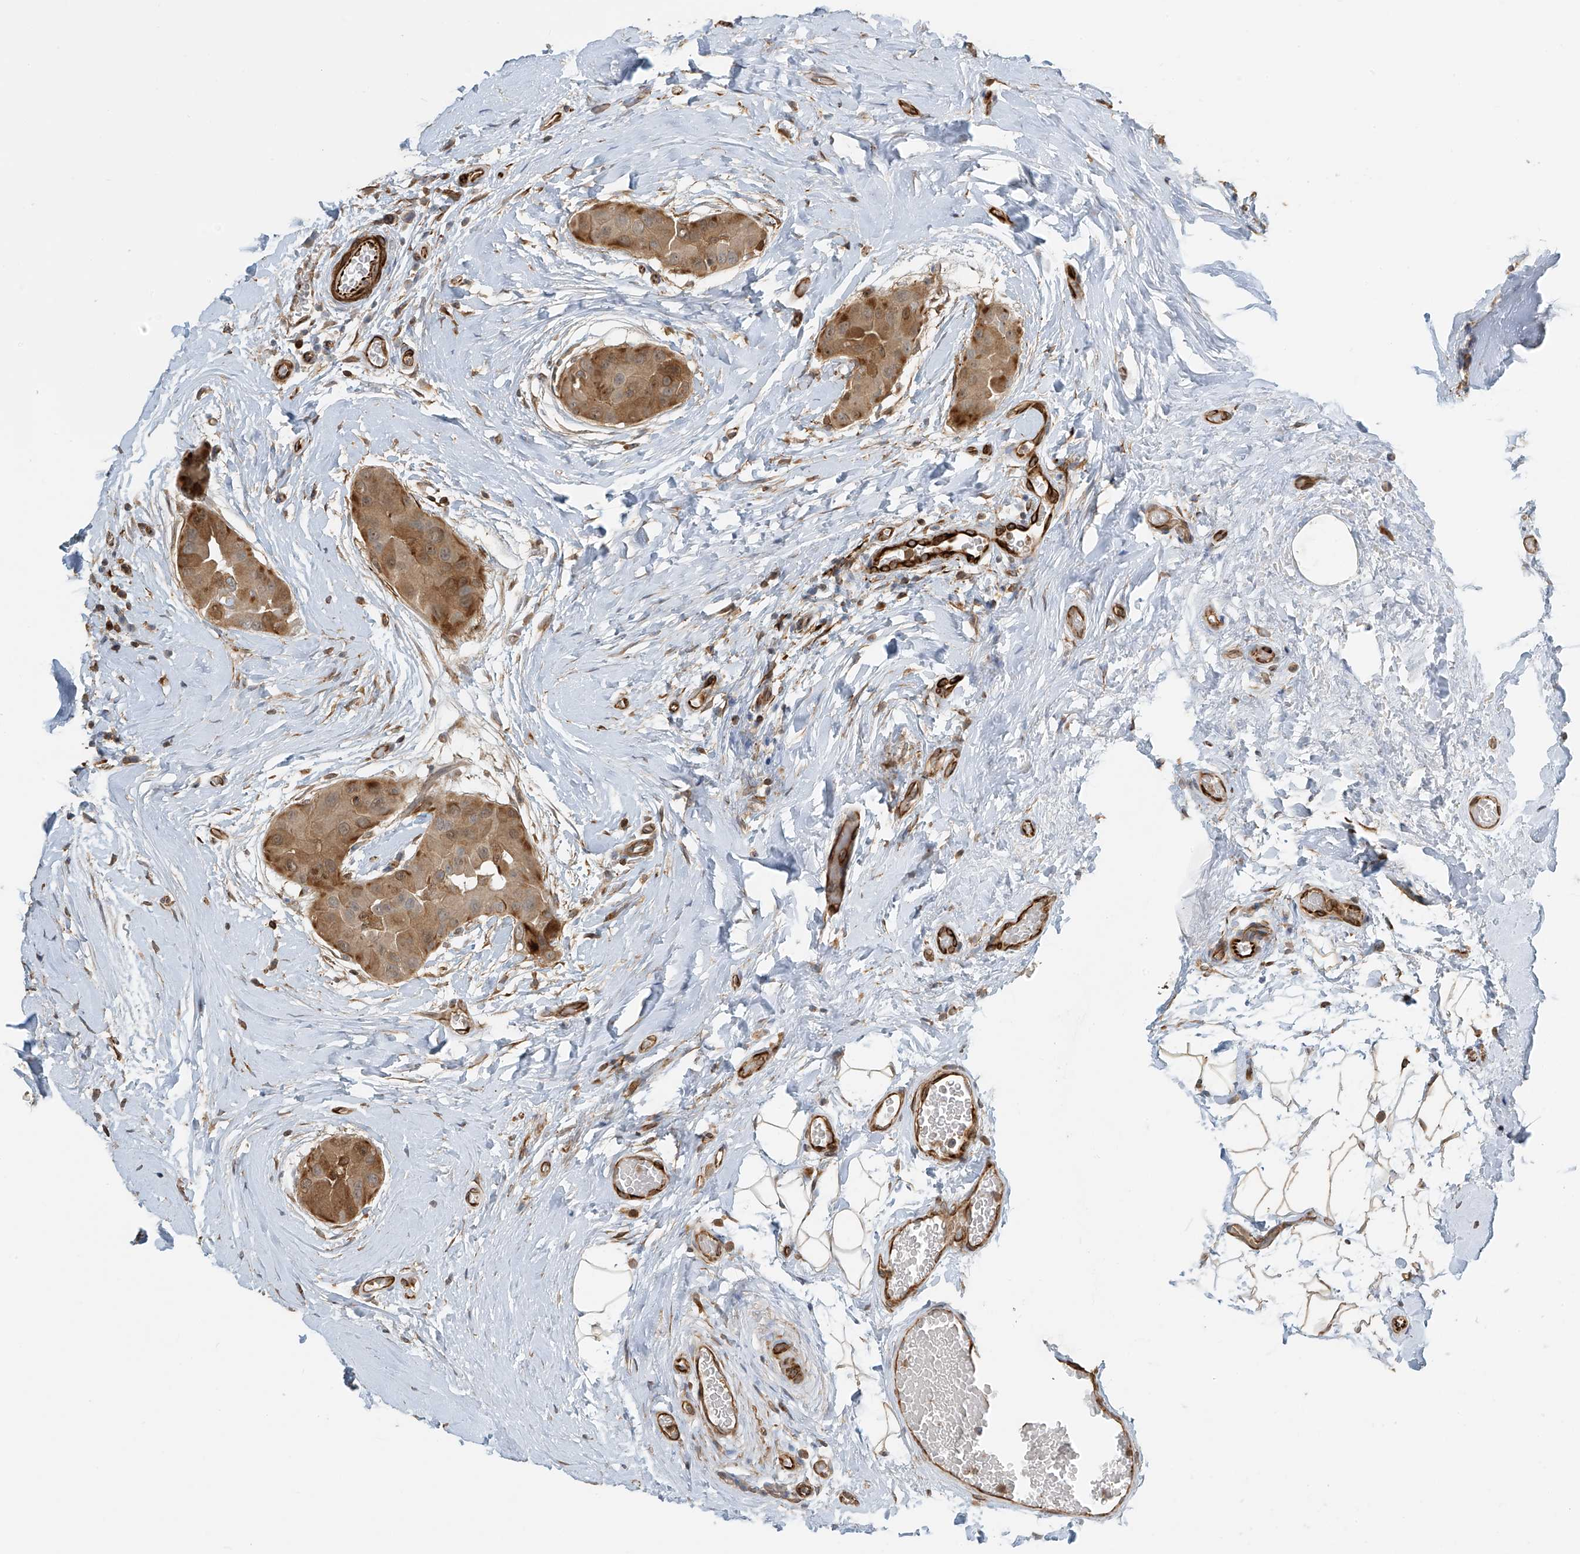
{"staining": {"intensity": "moderate", "quantity": ">75%", "location": "cytoplasmic/membranous"}, "tissue": "thyroid cancer", "cell_type": "Tumor cells", "image_type": "cancer", "snomed": [{"axis": "morphology", "description": "Papillary adenocarcinoma, NOS"}, {"axis": "topography", "description": "Thyroid gland"}], "caption": "Protein staining of thyroid cancer (papillary adenocarcinoma) tissue shows moderate cytoplasmic/membranous expression in about >75% of tumor cells.", "gene": "SH3BGRL3", "patient": {"sex": "male", "age": 33}}